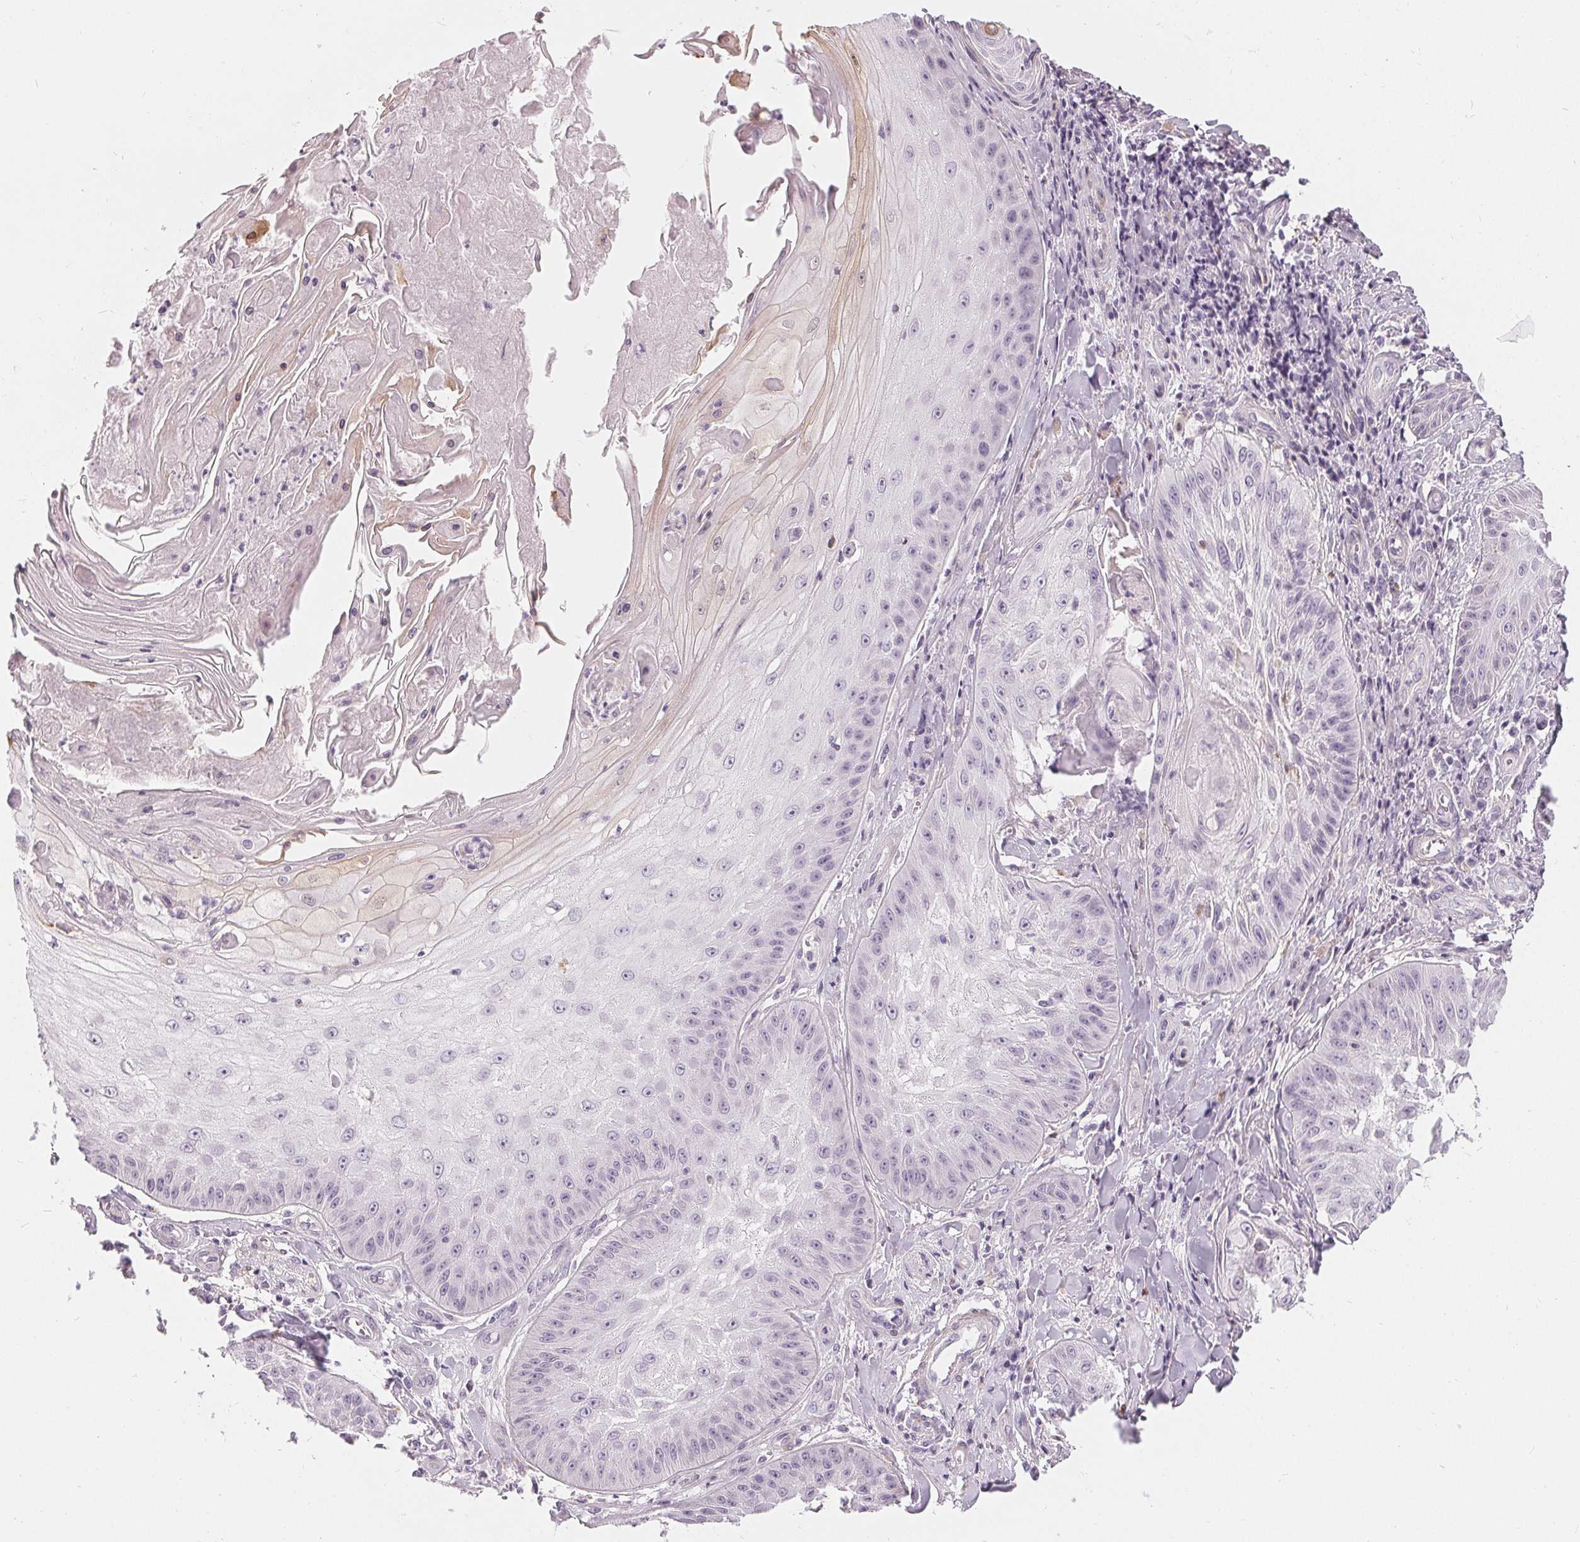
{"staining": {"intensity": "negative", "quantity": "none", "location": "none"}, "tissue": "skin cancer", "cell_type": "Tumor cells", "image_type": "cancer", "snomed": [{"axis": "morphology", "description": "Squamous cell carcinoma, NOS"}, {"axis": "topography", "description": "Skin"}], "caption": "Tumor cells are negative for protein expression in human squamous cell carcinoma (skin).", "gene": "HOPX", "patient": {"sex": "male", "age": 70}}